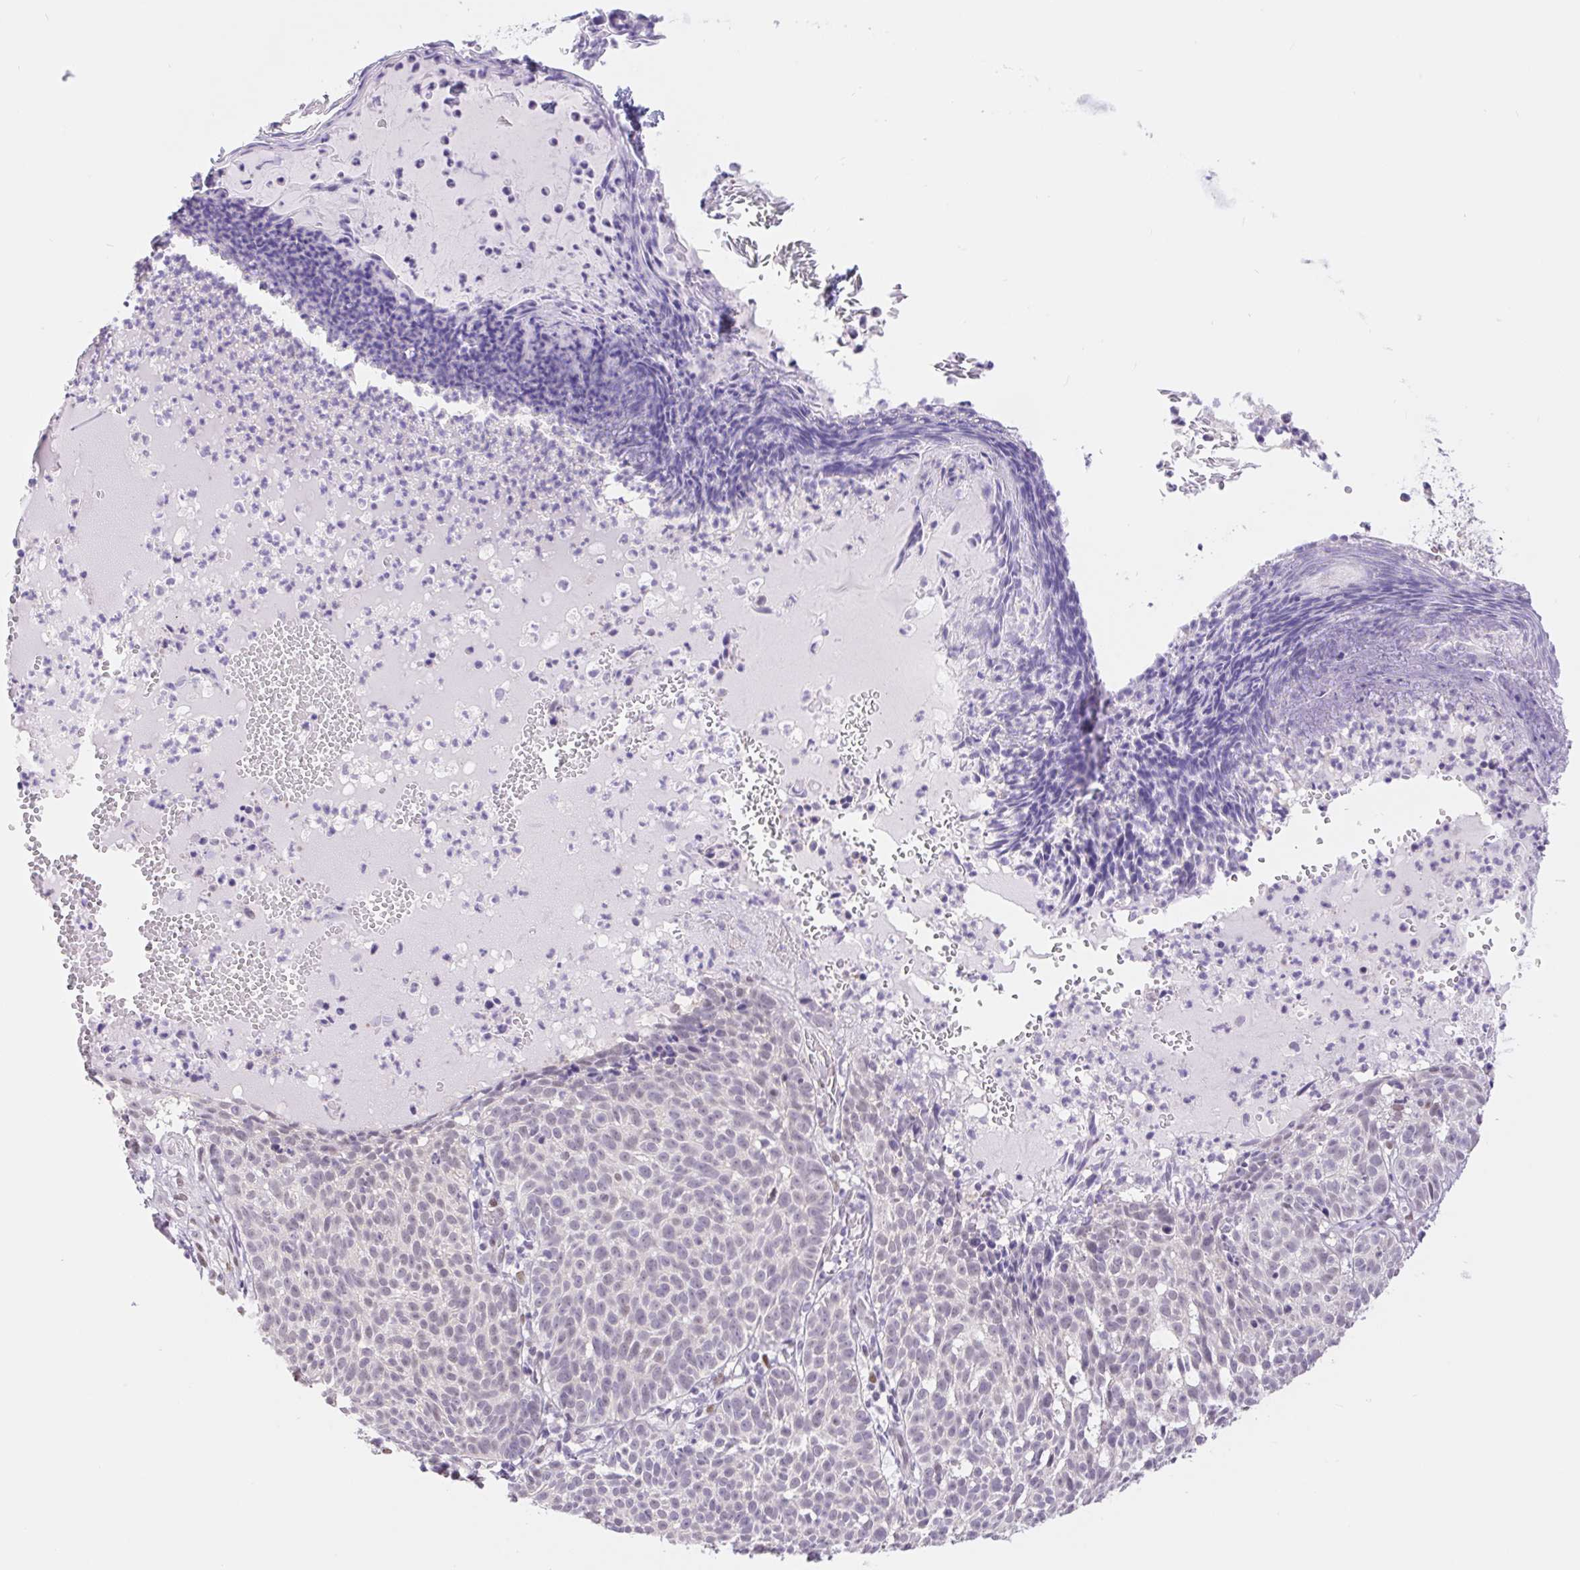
{"staining": {"intensity": "negative", "quantity": "none", "location": "none"}, "tissue": "skin cancer", "cell_type": "Tumor cells", "image_type": "cancer", "snomed": [{"axis": "morphology", "description": "Basal cell carcinoma"}, {"axis": "topography", "description": "Skin"}], "caption": "Protein analysis of skin basal cell carcinoma displays no significant positivity in tumor cells.", "gene": "CAND1", "patient": {"sex": "male", "age": 90}}